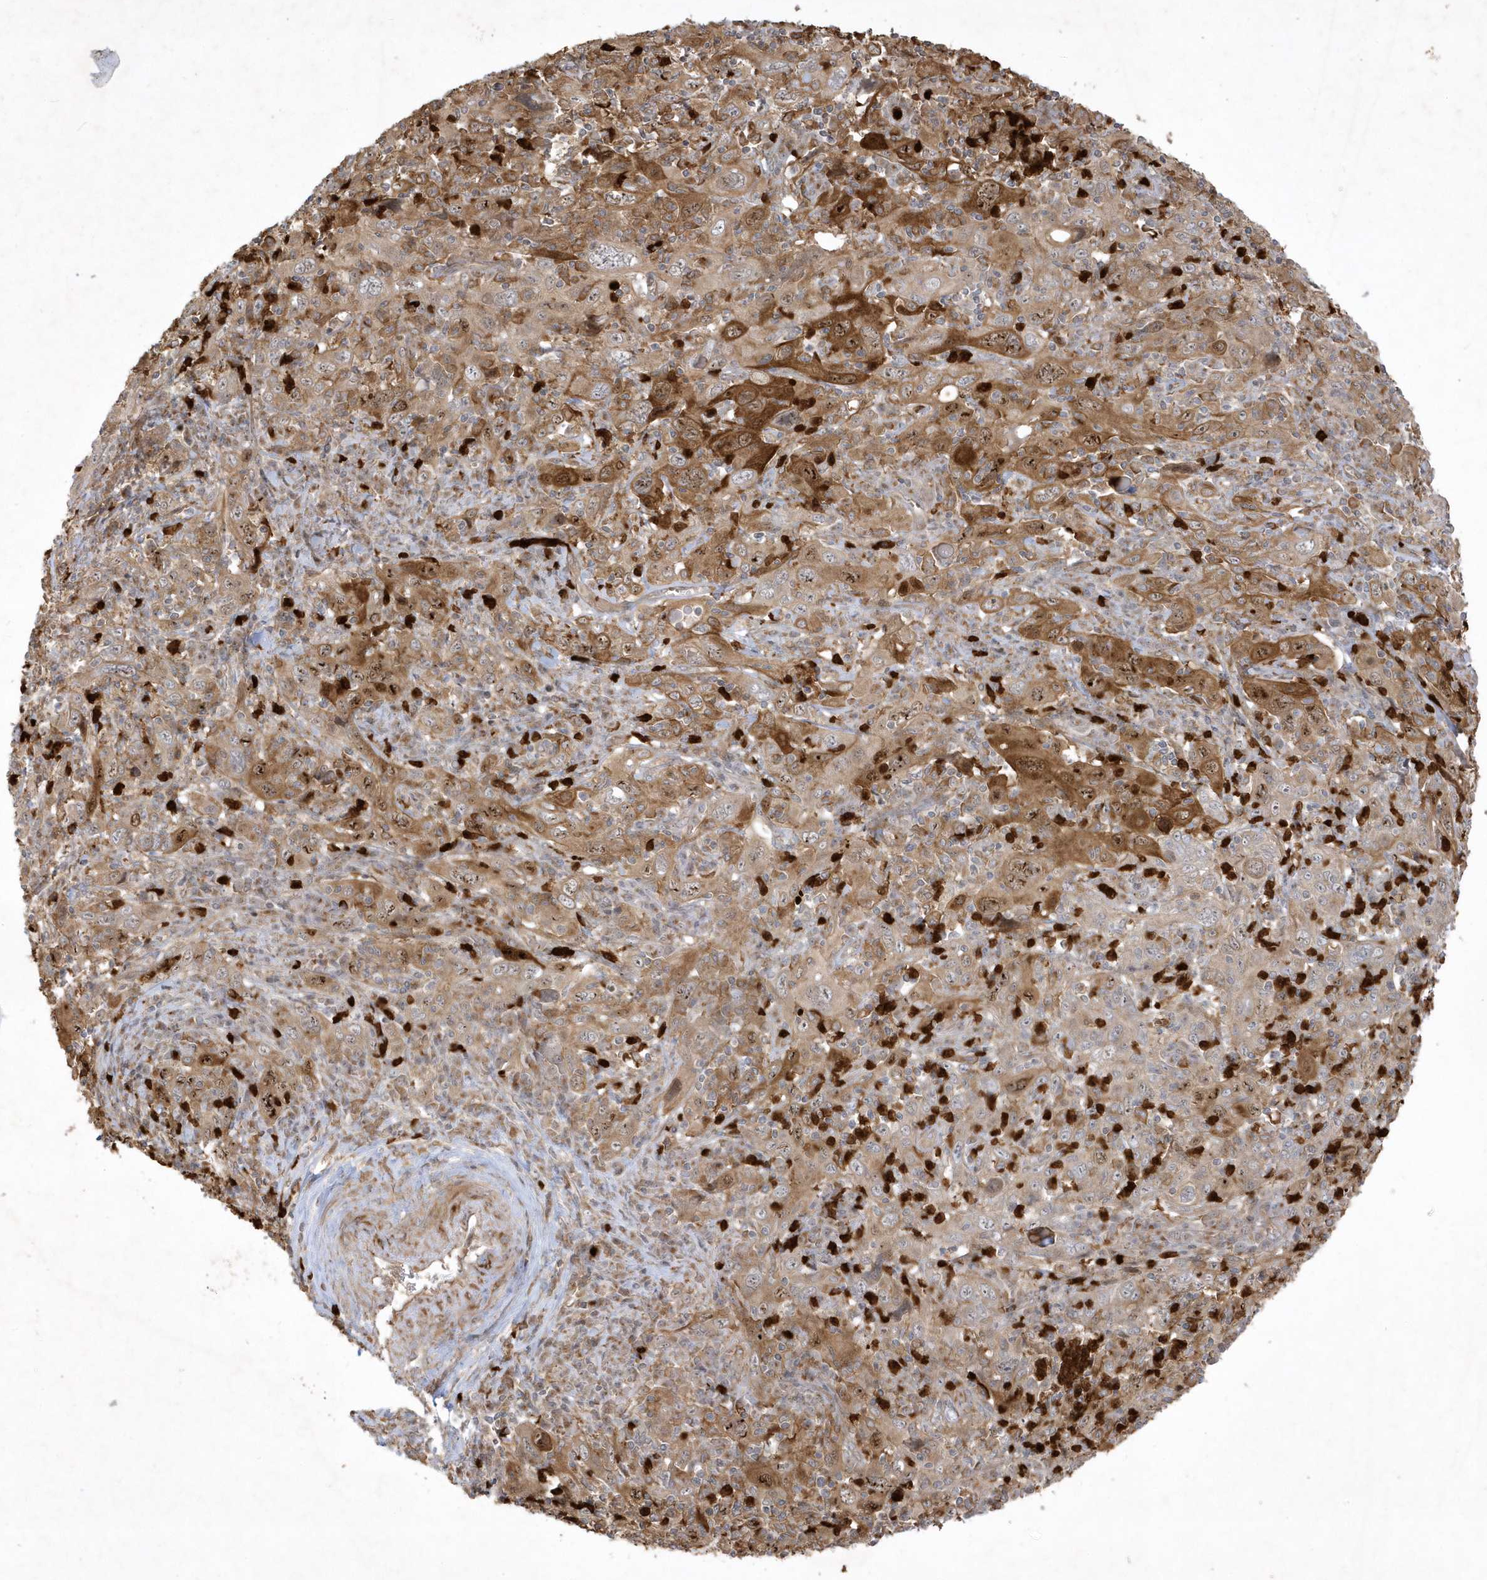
{"staining": {"intensity": "strong", "quantity": ">75%", "location": "cytoplasmic/membranous,nuclear"}, "tissue": "cervical cancer", "cell_type": "Tumor cells", "image_type": "cancer", "snomed": [{"axis": "morphology", "description": "Squamous cell carcinoma, NOS"}, {"axis": "topography", "description": "Cervix"}], "caption": "Immunohistochemistry (IHC) of human cervical cancer (squamous cell carcinoma) demonstrates high levels of strong cytoplasmic/membranous and nuclear staining in about >75% of tumor cells.", "gene": "IFT57", "patient": {"sex": "female", "age": 46}}